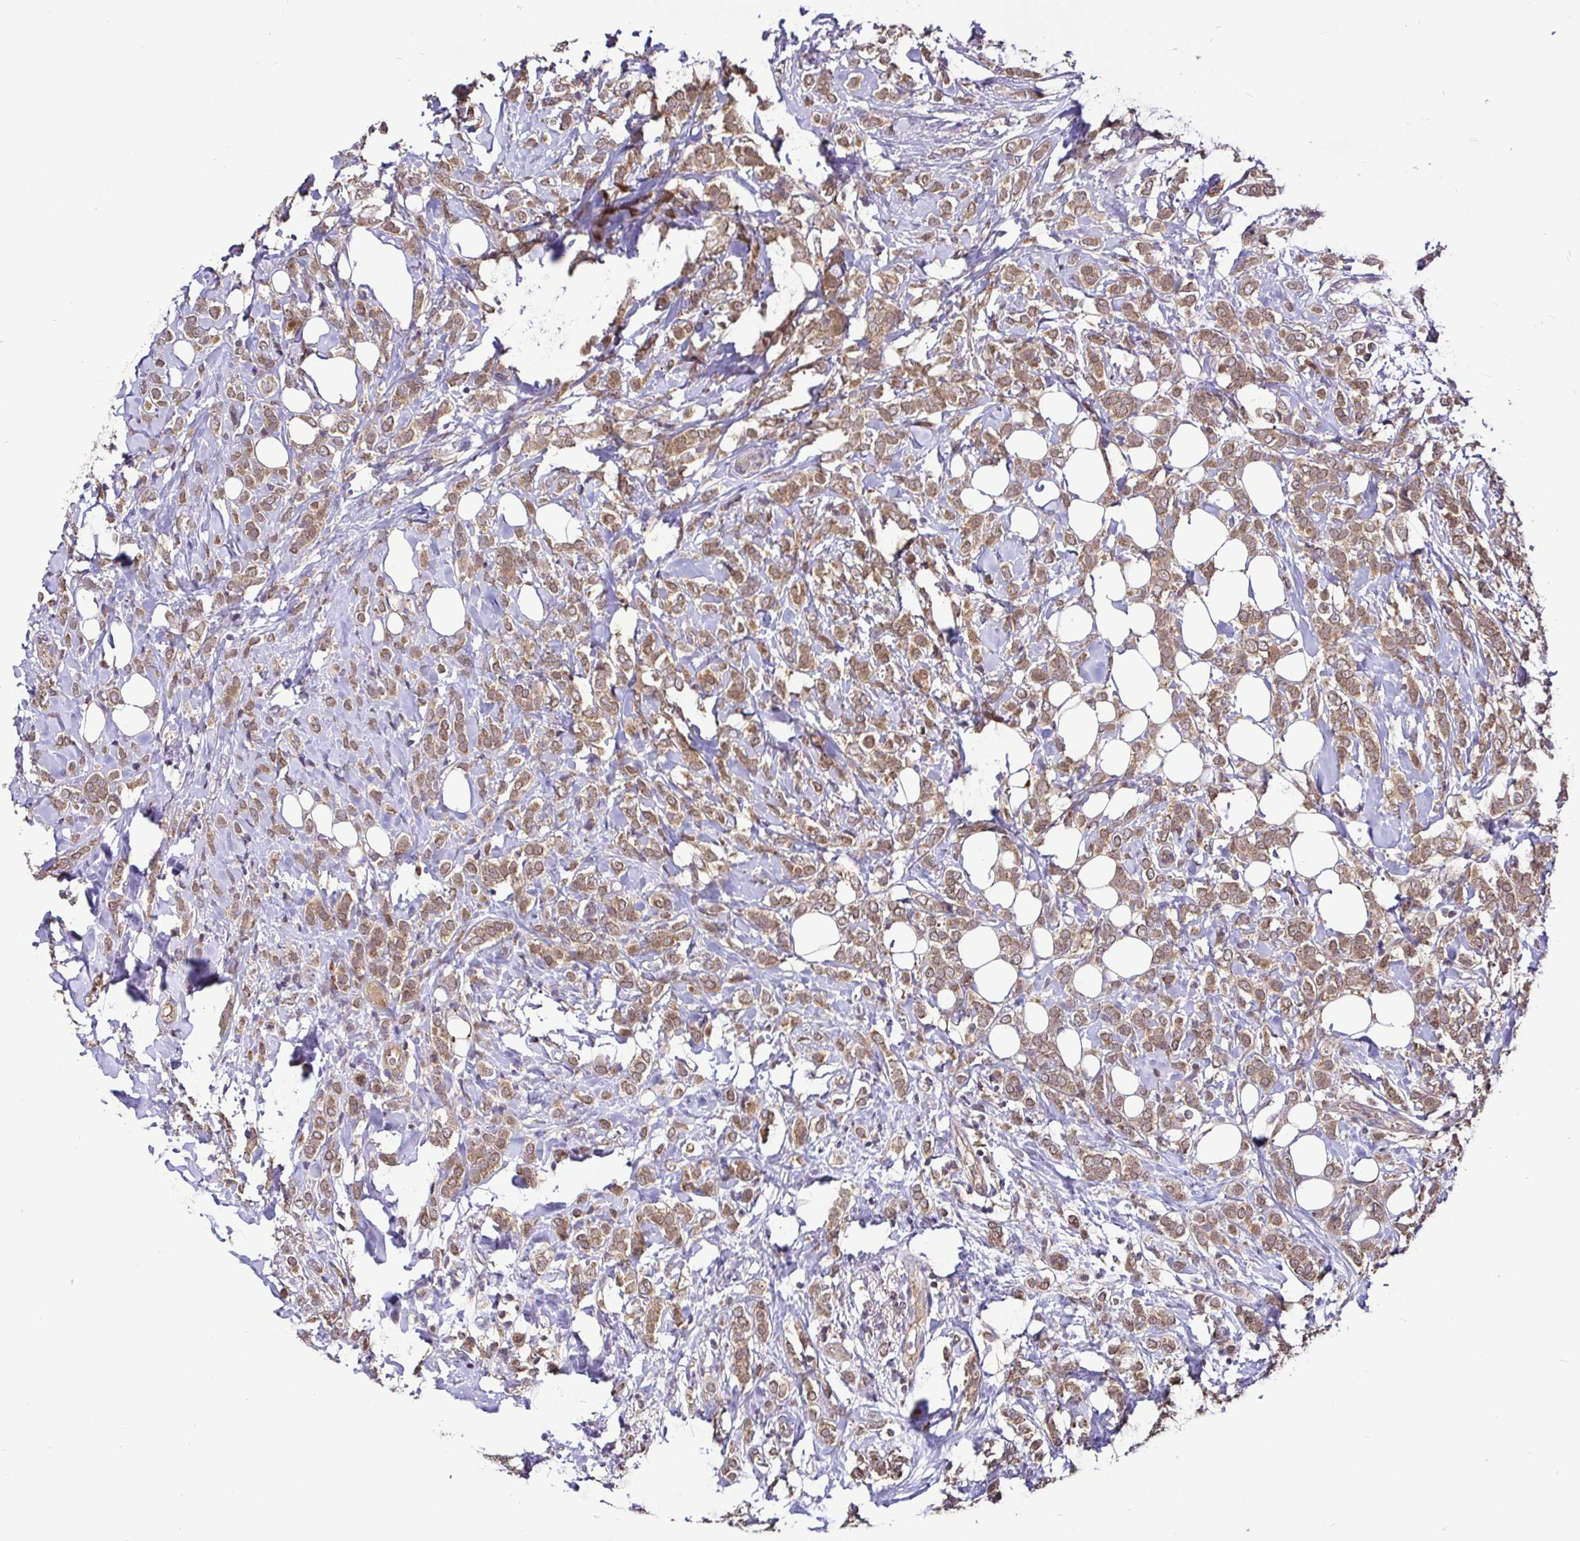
{"staining": {"intensity": "moderate", "quantity": ">75%", "location": "cytoplasmic/membranous"}, "tissue": "breast cancer", "cell_type": "Tumor cells", "image_type": "cancer", "snomed": [{"axis": "morphology", "description": "Lobular carcinoma"}, {"axis": "topography", "description": "Breast"}], "caption": "A photomicrograph showing moderate cytoplasmic/membranous expression in about >75% of tumor cells in breast cancer (lobular carcinoma), as visualized by brown immunohistochemical staining.", "gene": "UBE2M", "patient": {"sex": "female", "age": 49}}